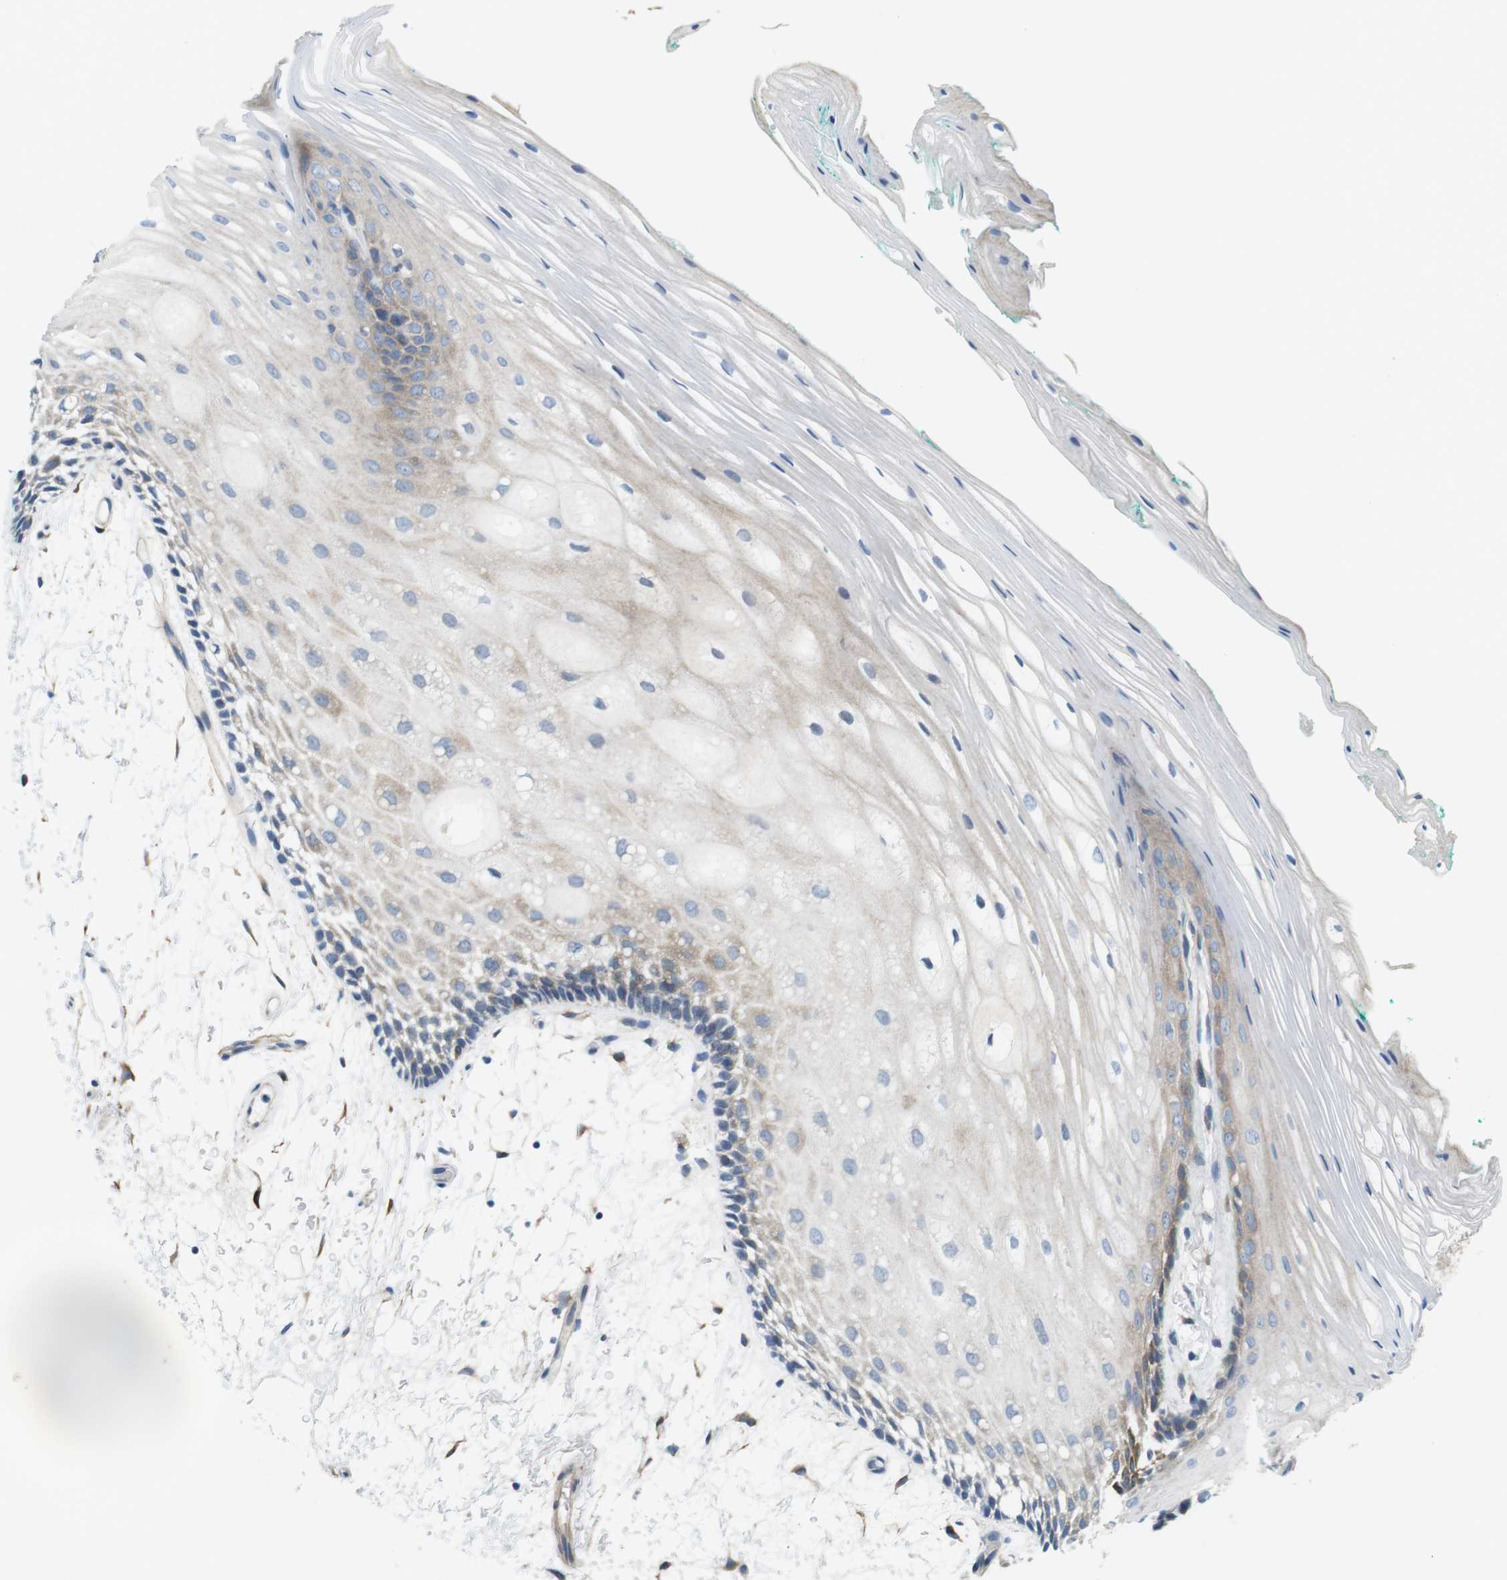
{"staining": {"intensity": "moderate", "quantity": "<25%", "location": "cytoplasmic/membranous"}, "tissue": "oral mucosa", "cell_type": "Squamous epithelial cells", "image_type": "normal", "snomed": [{"axis": "morphology", "description": "Normal tissue, NOS"}, {"axis": "topography", "description": "Skeletal muscle"}, {"axis": "topography", "description": "Oral tissue"}, {"axis": "topography", "description": "Peripheral nerve tissue"}], "caption": "There is low levels of moderate cytoplasmic/membranous positivity in squamous epithelial cells of unremarkable oral mucosa, as demonstrated by immunohistochemical staining (brown color).", "gene": "DCLK1", "patient": {"sex": "female", "age": 84}}